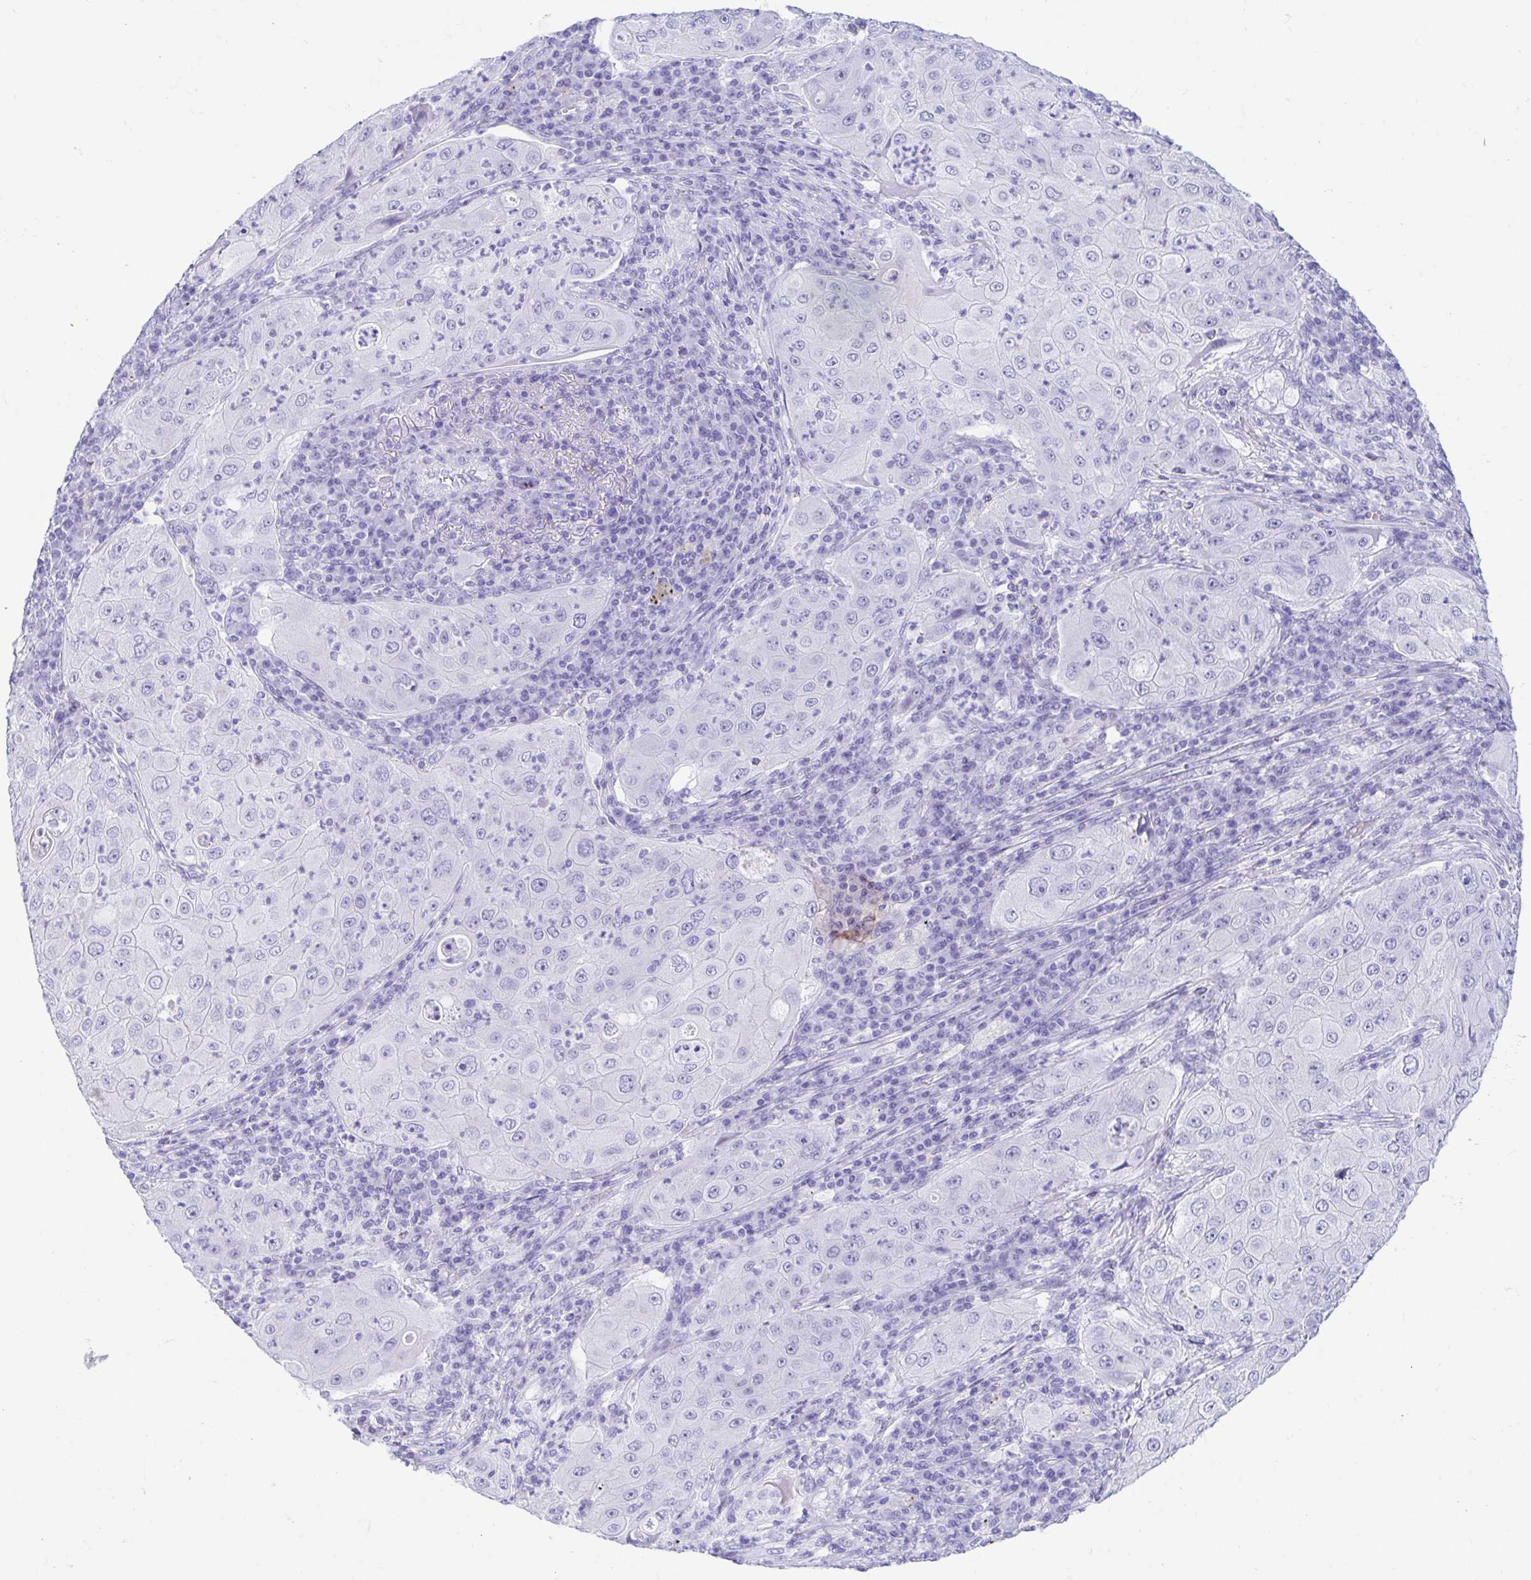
{"staining": {"intensity": "negative", "quantity": "none", "location": "none"}, "tissue": "lung cancer", "cell_type": "Tumor cells", "image_type": "cancer", "snomed": [{"axis": "morphology", "description": "Squamous cell carcinoma, NOS"}, {"axis": "topography", "description": "Lung"}], "caption": "Image shows no significant protein expression in tumor cells of lung cancer.", "gene": "GKN1", "patient": {"sex": "female", "age": 59}}